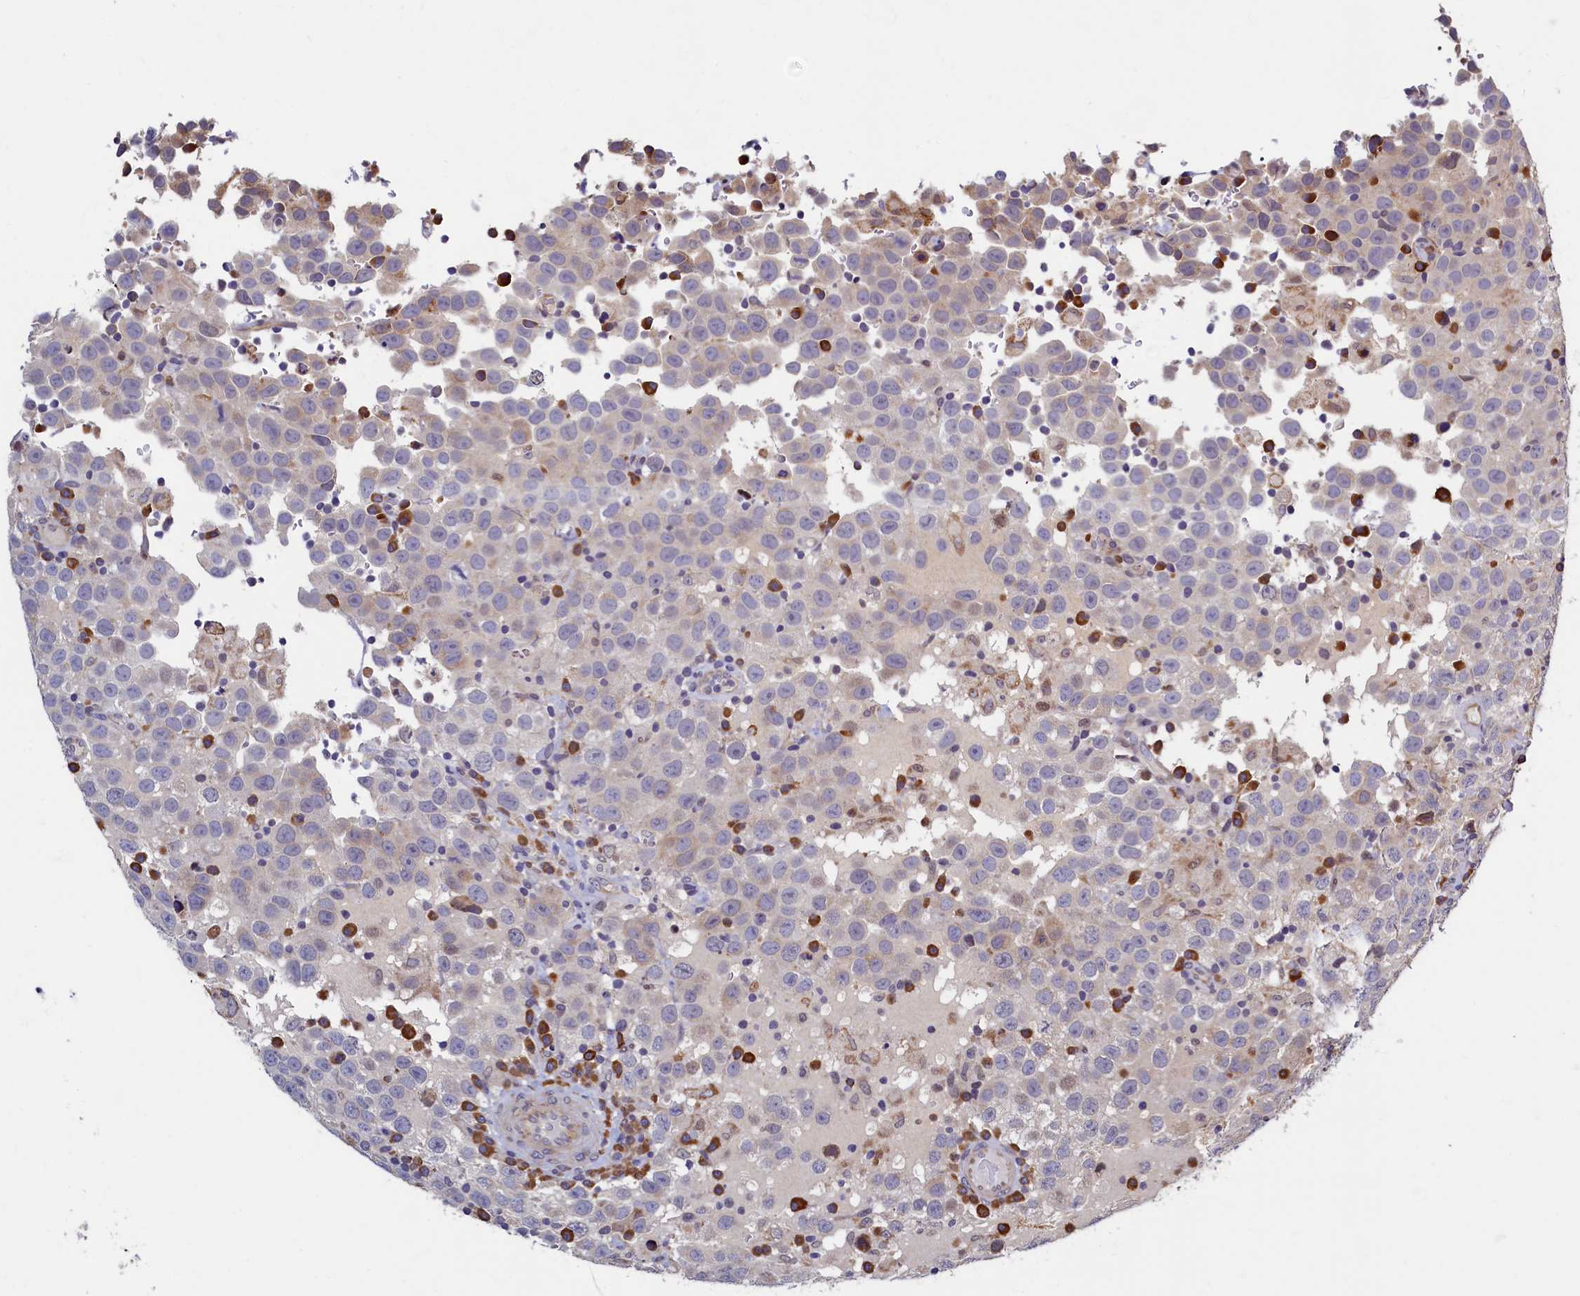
{"staining": {"intensity": "negative", "quantity": "none", "location": "none"}, "tissue": "testis cancer", "cell_type": "Tumor cells", "image_type": "cancer", "snomed": [{"axis": "morphology", "description": "Seminoma, NOS"}, {"axis": "topography", "description": "Testis"}], "caption": "Tumor cells show no significant staining in testis cancer (seminoma). Brightfield microscopy of IHC stained with DAB (3,3'-diaminobenzidine) (brown) and hematoxylin (blue), captured at high magnification.", "gene": "SLC16A14", "patient": {"sex": "male", "age": 41}}